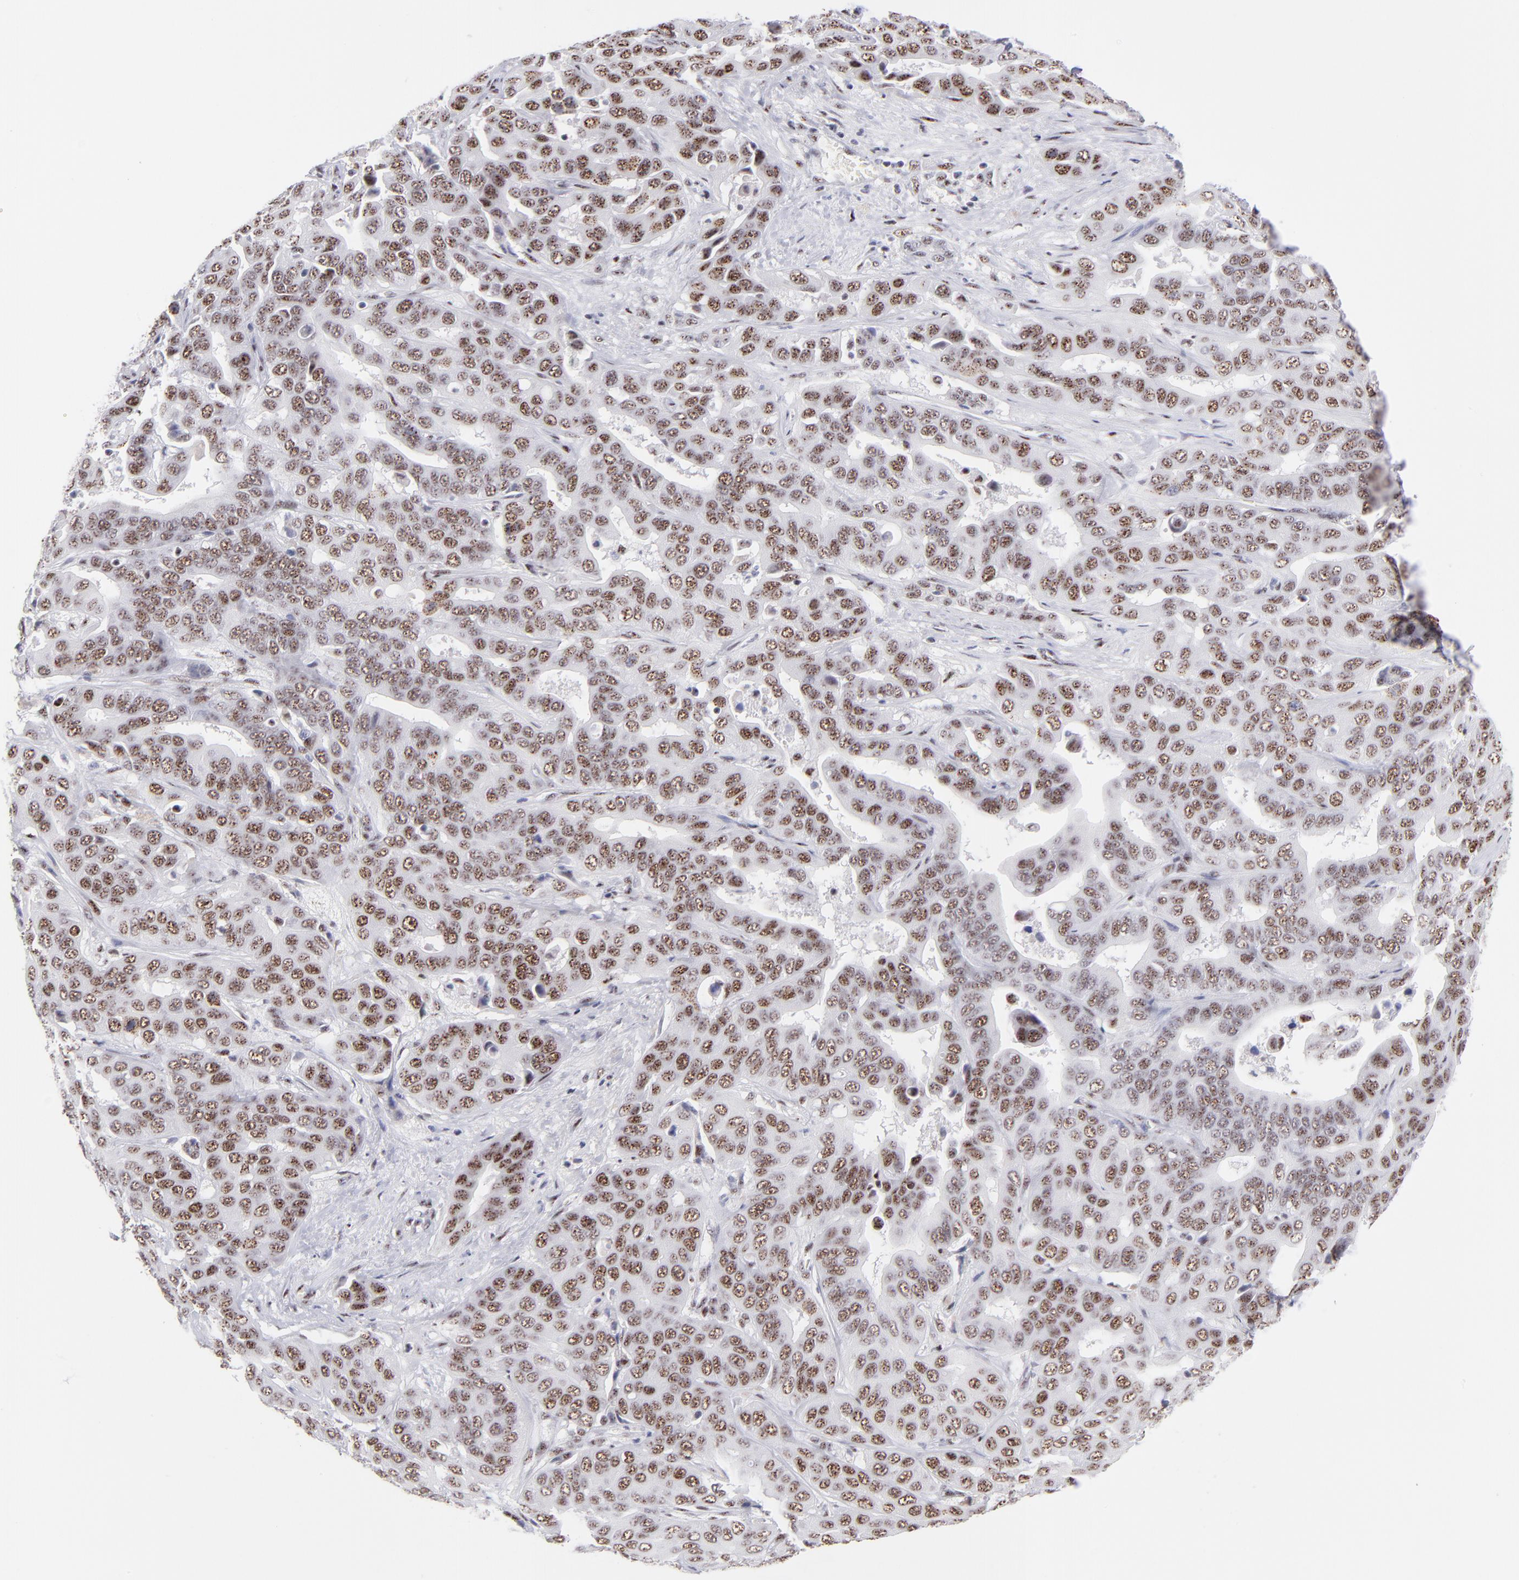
{"staining": {"intensity": "moderate", "quantity": ">75%", "location": "nuclear"}, "tissue": "liver cancer", "cell_type": "Tumor cells", "image_type": "cancer", "snomed": [{"axis": "morphology", "description": "Cholangiocarcinoma"}, {"axis": "topography", "description": "Liver"}], "caption": "A micrograph of human liver cancer stained for a protein displays moderate nuclear brown staining in tumor cells.", "gene": "CDC25C", "patient": {"sex": "female", "age": 52}}